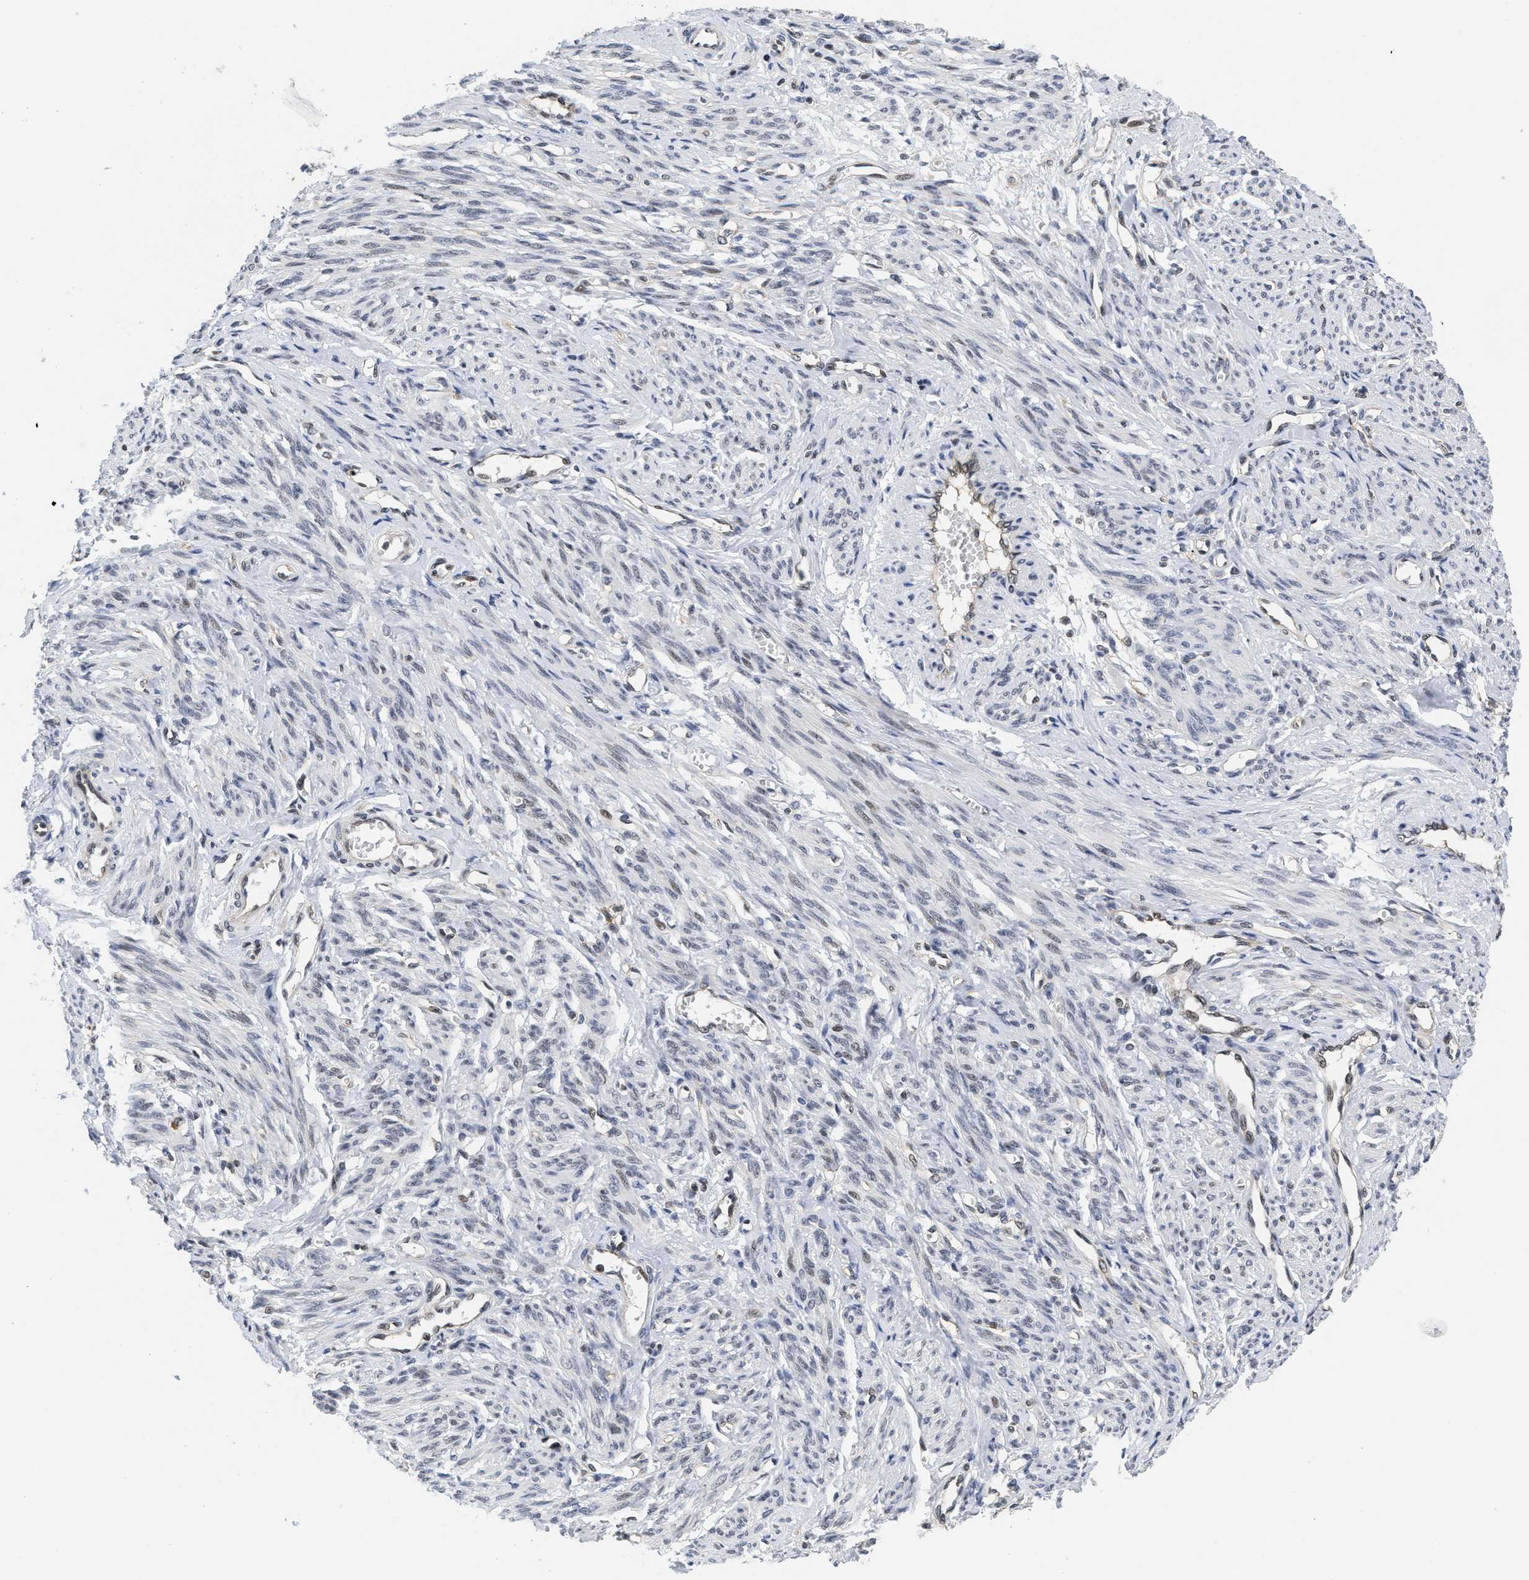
{"staining": {"intensity": "moderate", "quantity": "<25%", "location": "nuclear"}, "tissue": "smooth muscle", "cell_type": "Smooth muscle cells", "image_type": "normal", "snomed": [{"axis": "morphology", "description": "Normal tissue, NOS"}, {"axis": "topography", "description": "Smooth muscle"}], "caption": "IHC staining of unremarkable smooth muscle, which demonstrates low levels of moderate nuclear expression in approximately <25% of smooth muscle cells indicating moderate nuclear protein staining. The staining was performed using DAB (brown) for protein detection and nuclei were counterstained in hematoxylin (blue).", "gene": "HIF1A", "patient": {"sex": "female", "age": 65}}